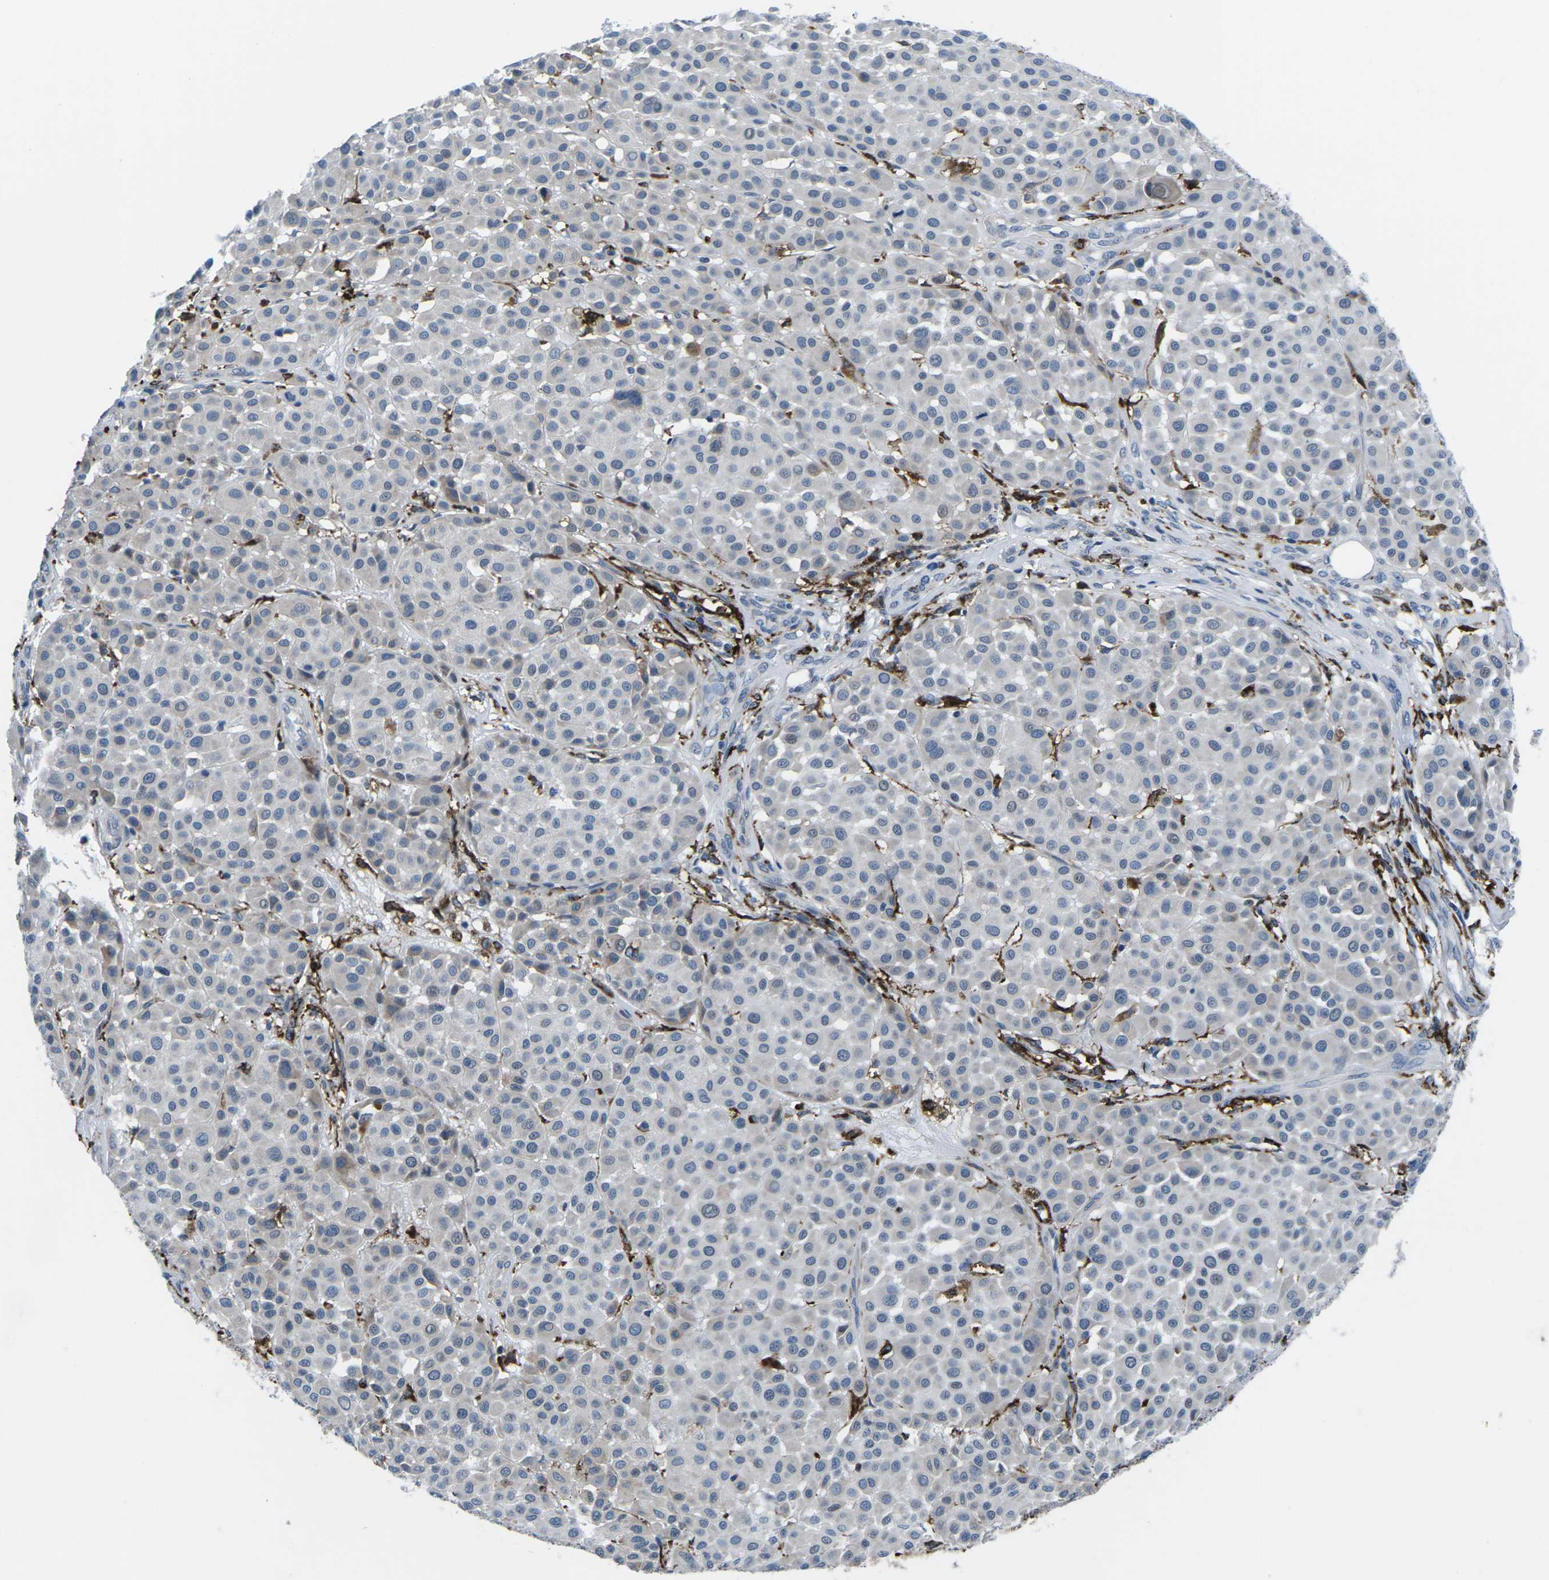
{"staining": {"intensity": "negative", "quantity": "none", "location": "none"}, "tissue": "melanoma", "cell_type": "Tumor cells", "image_type": "cancer", "snomed": [{"axis": "morphology", "description": "Malignant melanoma, Metastatic site"}, {"axis": "topography", "description": "Soft tissue"}], "caption": "Immunohistochemical staining of malignant melanoma (metastatic site) exhibits no significant staining in tumor cells.", "gene": "PTPN1", "patient": {"sex": "male", "age": 41}}